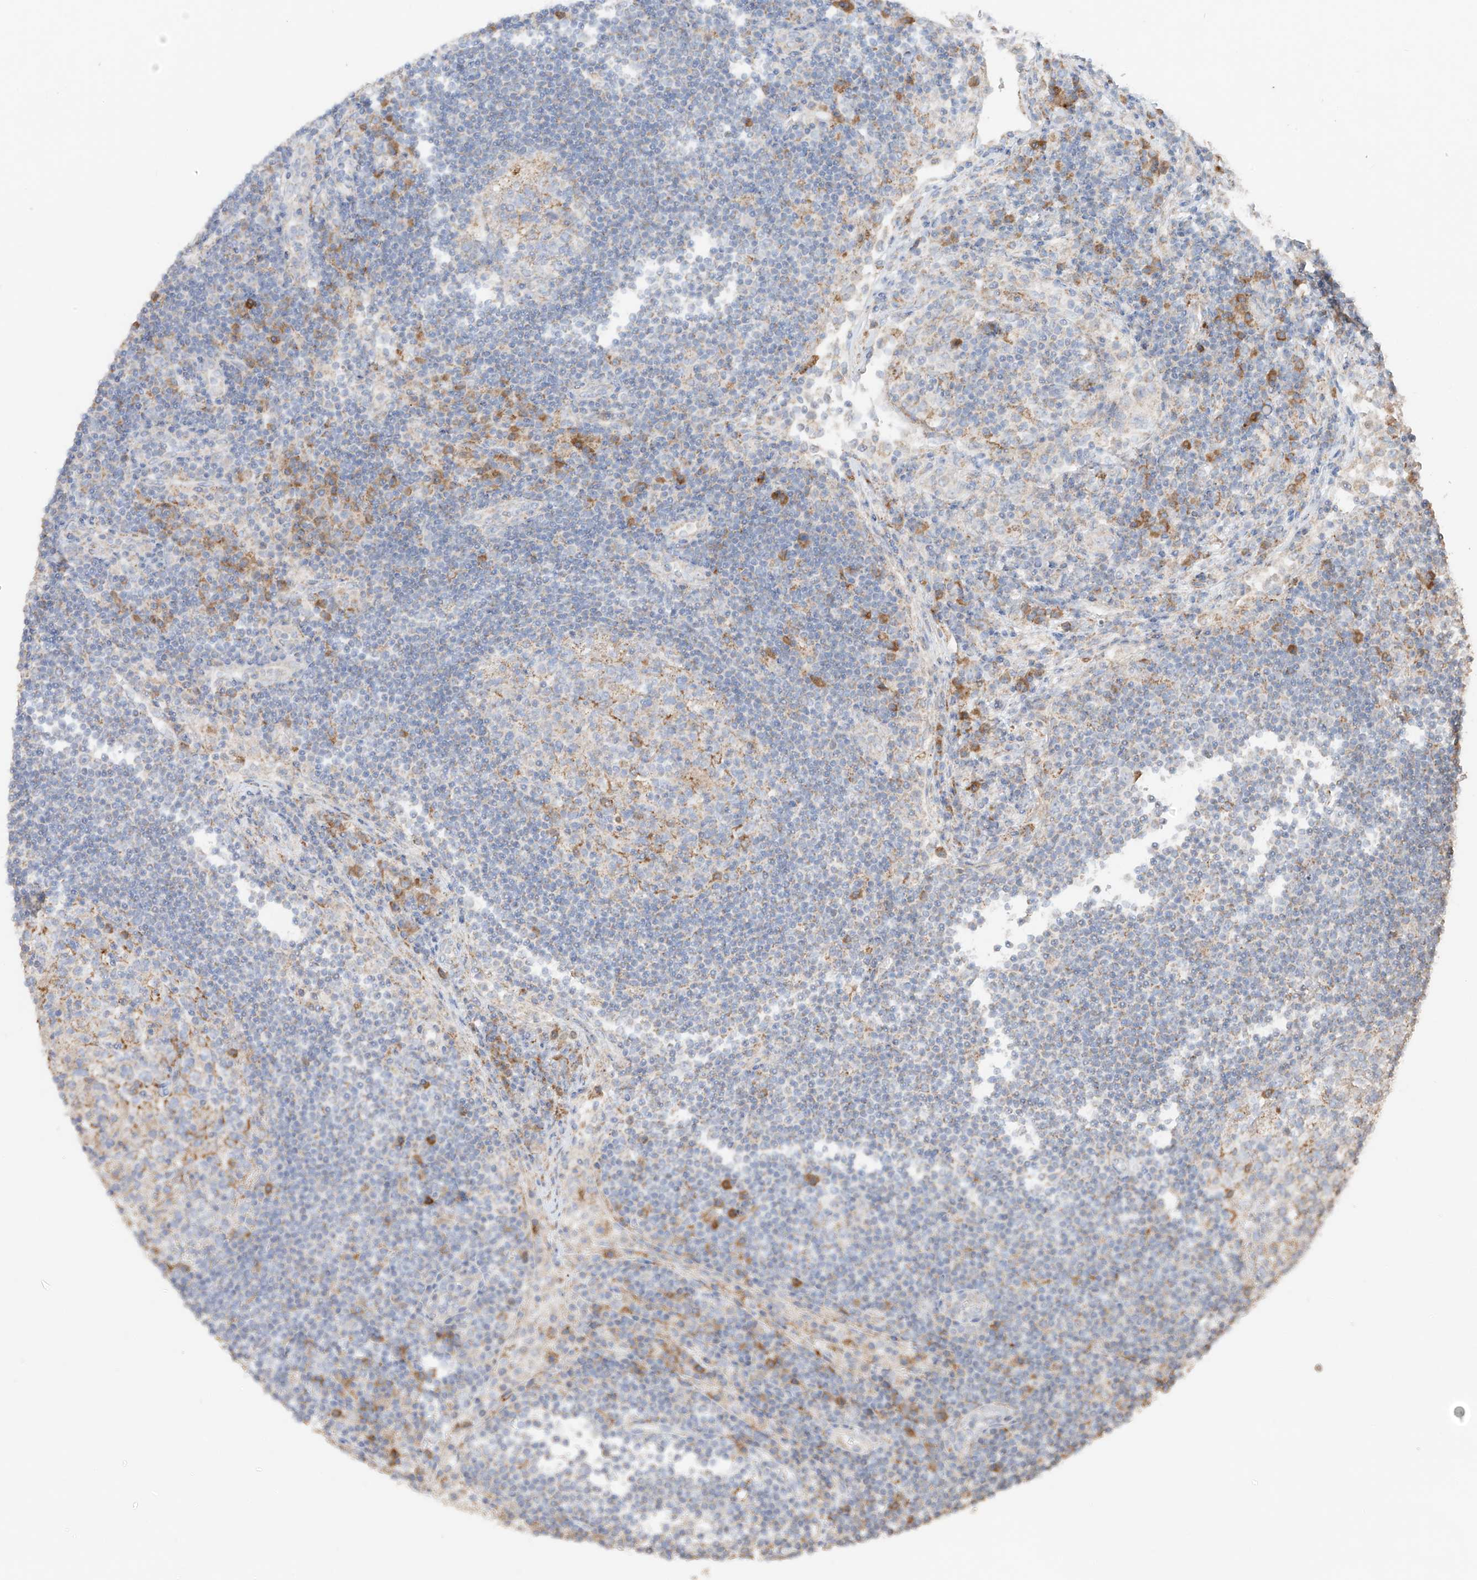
{"staining": {"intensity": "moderate", "quantity": "25%-75%", "location": "cytoplasmic/membranous"}, "tissue": "lymph node", "cell_type": "Germinal center cells", "image_type": "normal", "snomed": [{"axis": "morphology", "description": "Normal tissue, NOS"}, {"axis": "topography", "description": "Lymph node"}], "caption": "Moderate cytoplasmic/membranous protein expression is appreciated in approximately 25%-75% of germinal center cells in lymph node. The protein of interest is shown in brown color, while the nuclei are stained blue.", "gene": "COLGALT2", "patient": {"sex": "female", "age": 53}}